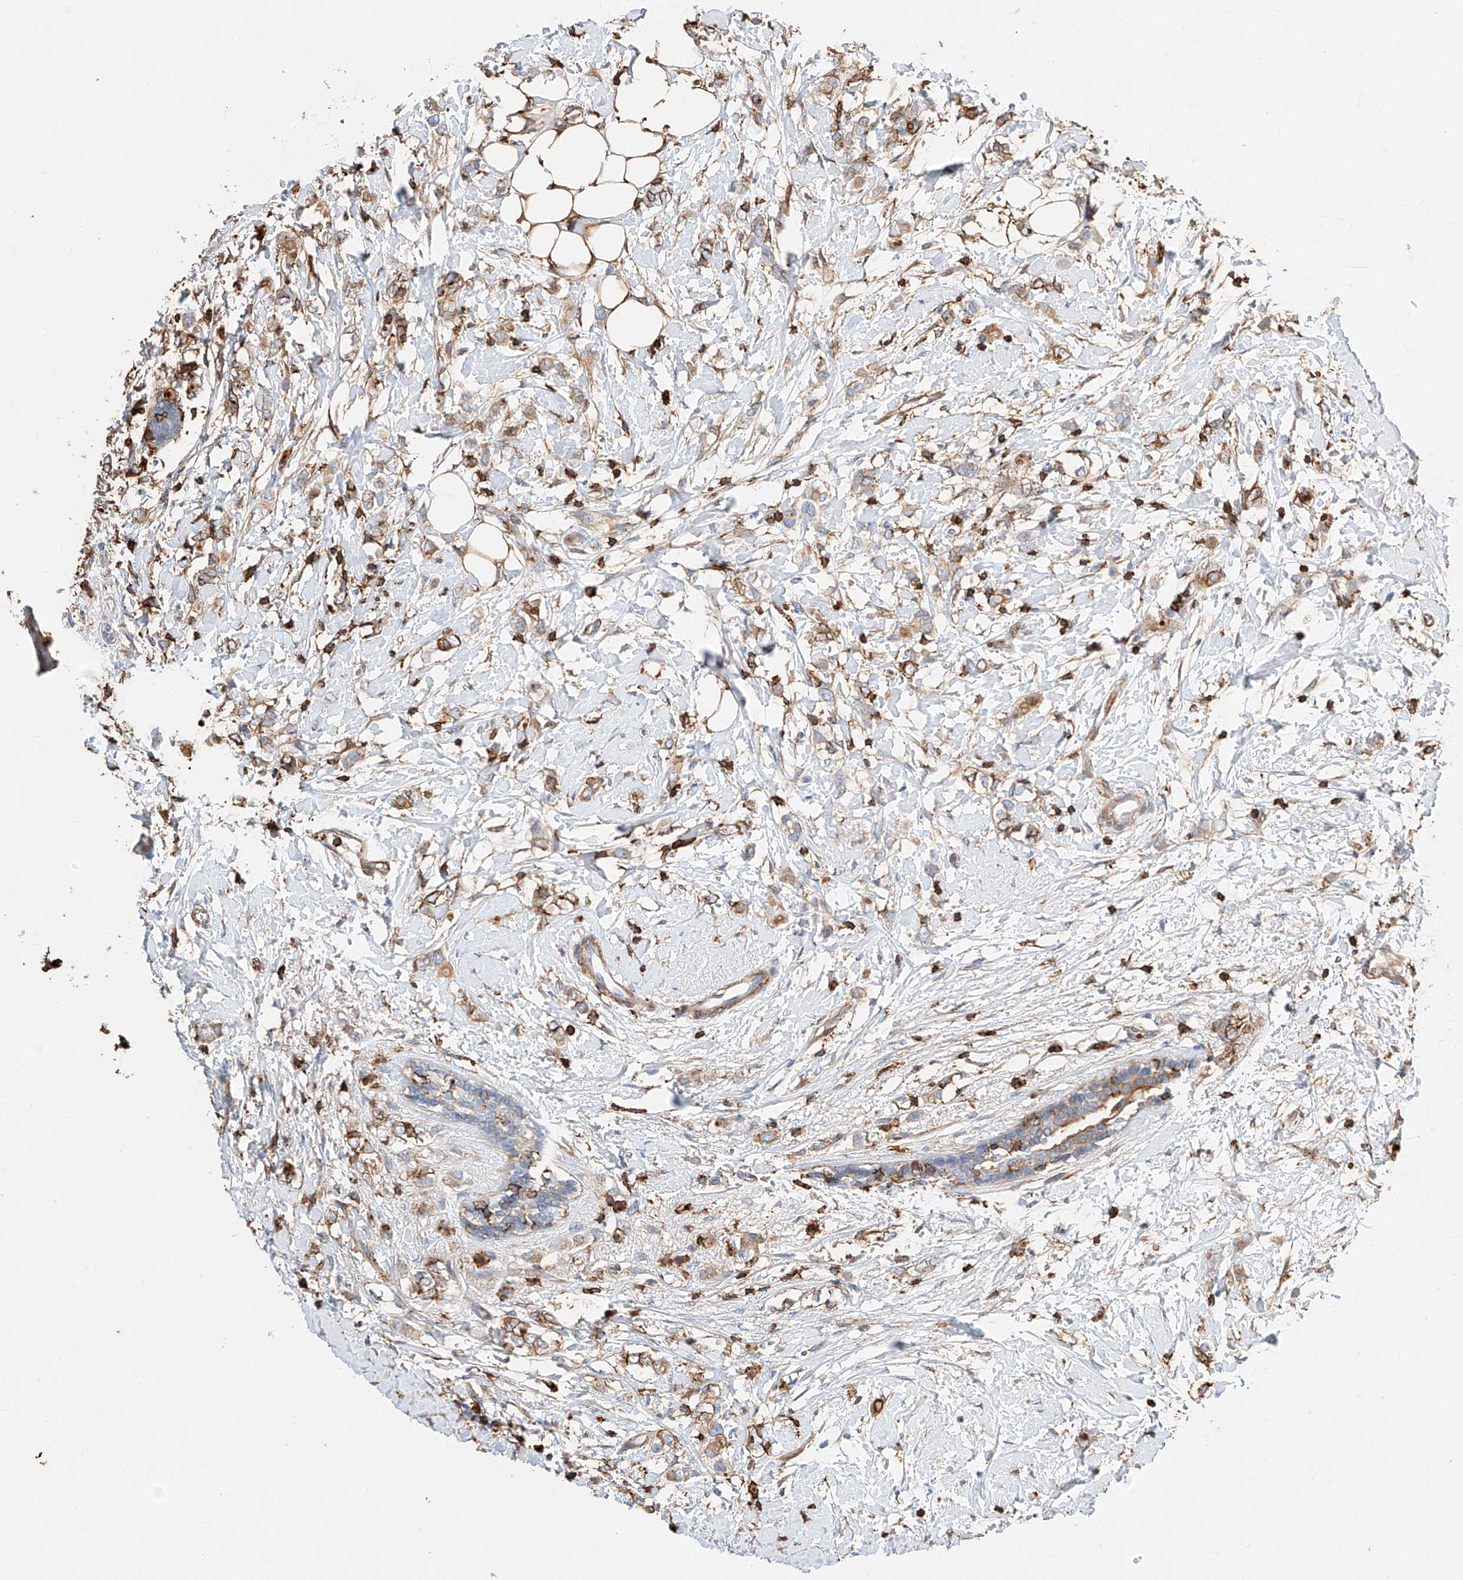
{"staining": {"intensity": "weak", "quantity": ">75%", "location": "cytoplasmic/membranous"}, "tissue": "breast cancer", "cell_type": "Tumor cells", "image_type": "cancer", "snomed": [{"axis": "morphology", "description": "Normal tissue, NOS"}, {"axis": "morphology", "description": "Lobular carcinoma"}, {"axis": "topography", "description": "Breast"}], "caption": "IHC histopathology image of breast lobular carcinoma stained for a protein (brown), which shows low levels of weak cytoplasmic/membranous expression in about >75% of tumor cells.", "gene": "WFS1", "patient": {"sex": "female", "age": 47}}